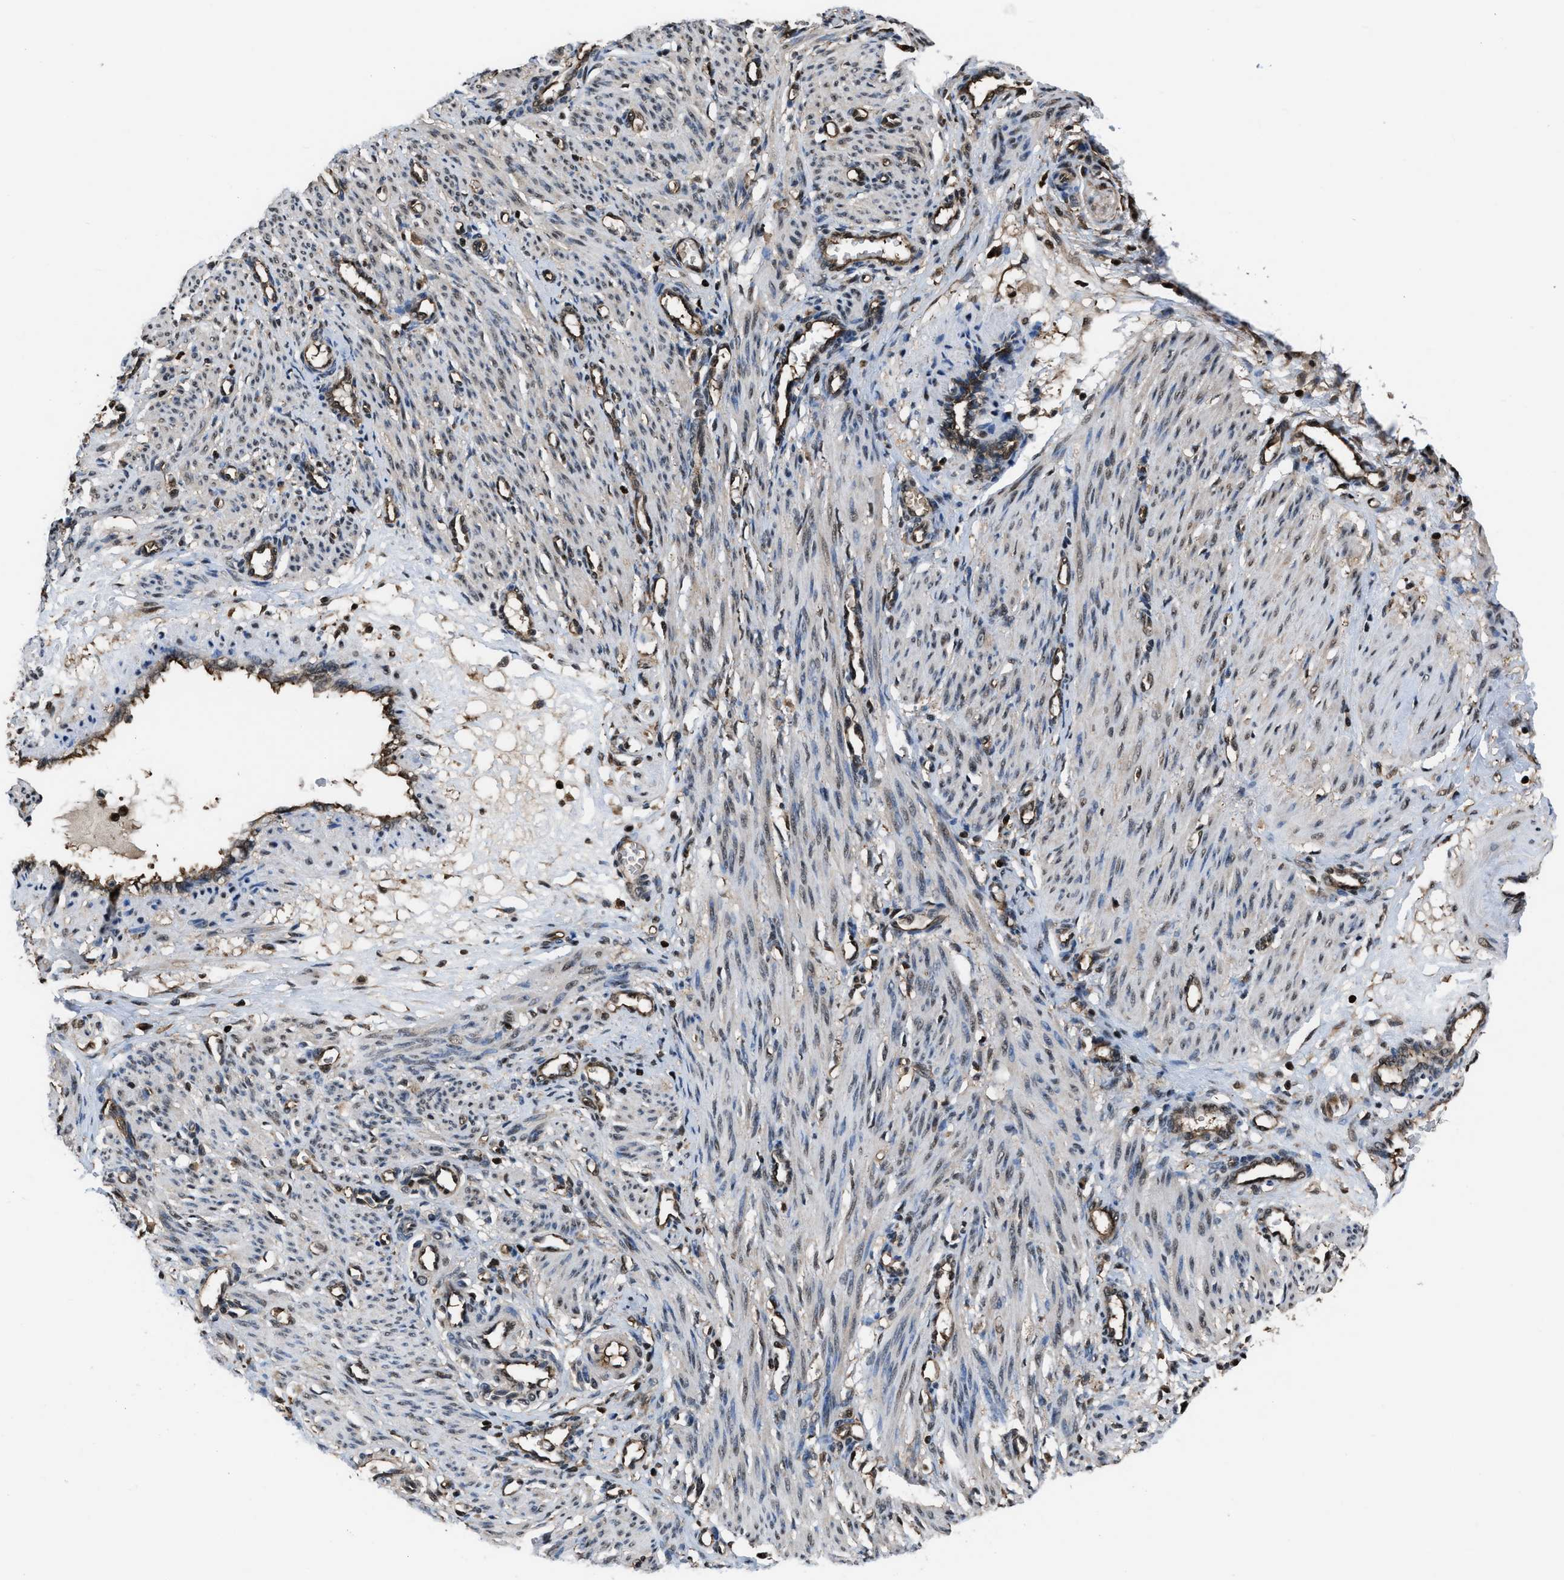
{"staining": {"intensity": "moderate", "quantity": "25%-75%", "location": "cytoplasmic/membranous,nuclear"}, "tissue": "smooth muscle", "cell_type": "Smooth muscle cells", "image_type": "normal", "snomed": [{"axis": "morphology", "description": "Normal tissue, NOS"}, {"axis": "topography", "description": "Endometrium"}], "caption": "Immunohistochemistry (DAB) staining of benign smooth muscle demonstrates moderate cytoplasmic/membranous,nuclear protein expression in about 25%-75% of smooth muscle cells.", "gene": "FNTA", "patient": {"sex": "female", "age": 33}}